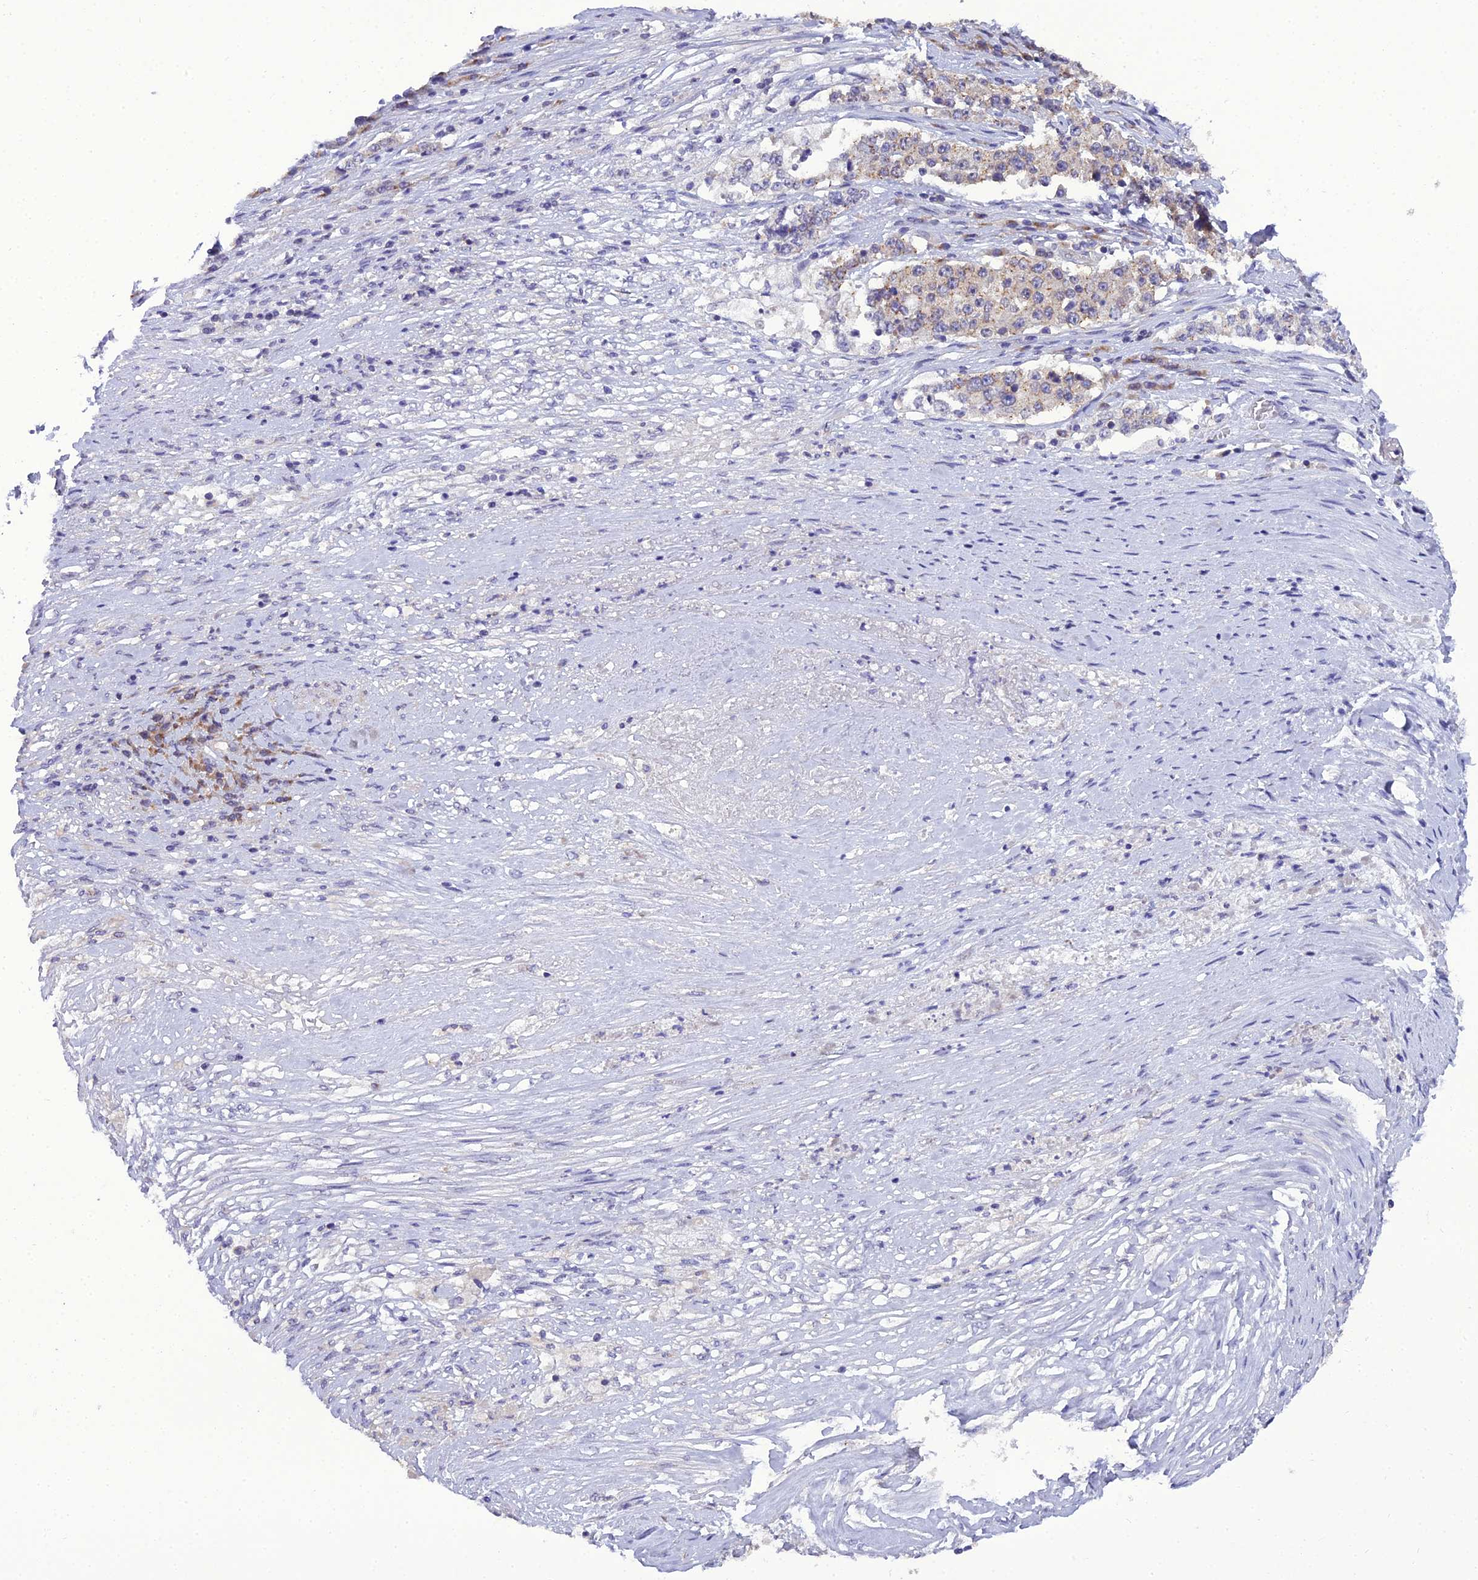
{"staining": {"intensity": "weak", "quantity": "25%-75%", "location": "cytoplasmic/membranous"}, "tissue": "stomach cancer", "cell_type": "Tumor cells", "image_type": "cancer", "snomed": [{"axis": "morphology", "description": "Adenocarcinoma, NOS"}, {"axis": "topography", "description": "Stomach"}], "caption": "Human stomach cancer stained for a protein (brown) reveals weak cytoplasmic/membranous positive staining in about 25%-75% of tumor cells.", "gene": "GOLPH3", "patient": {"sex": "male", "age": 59}}